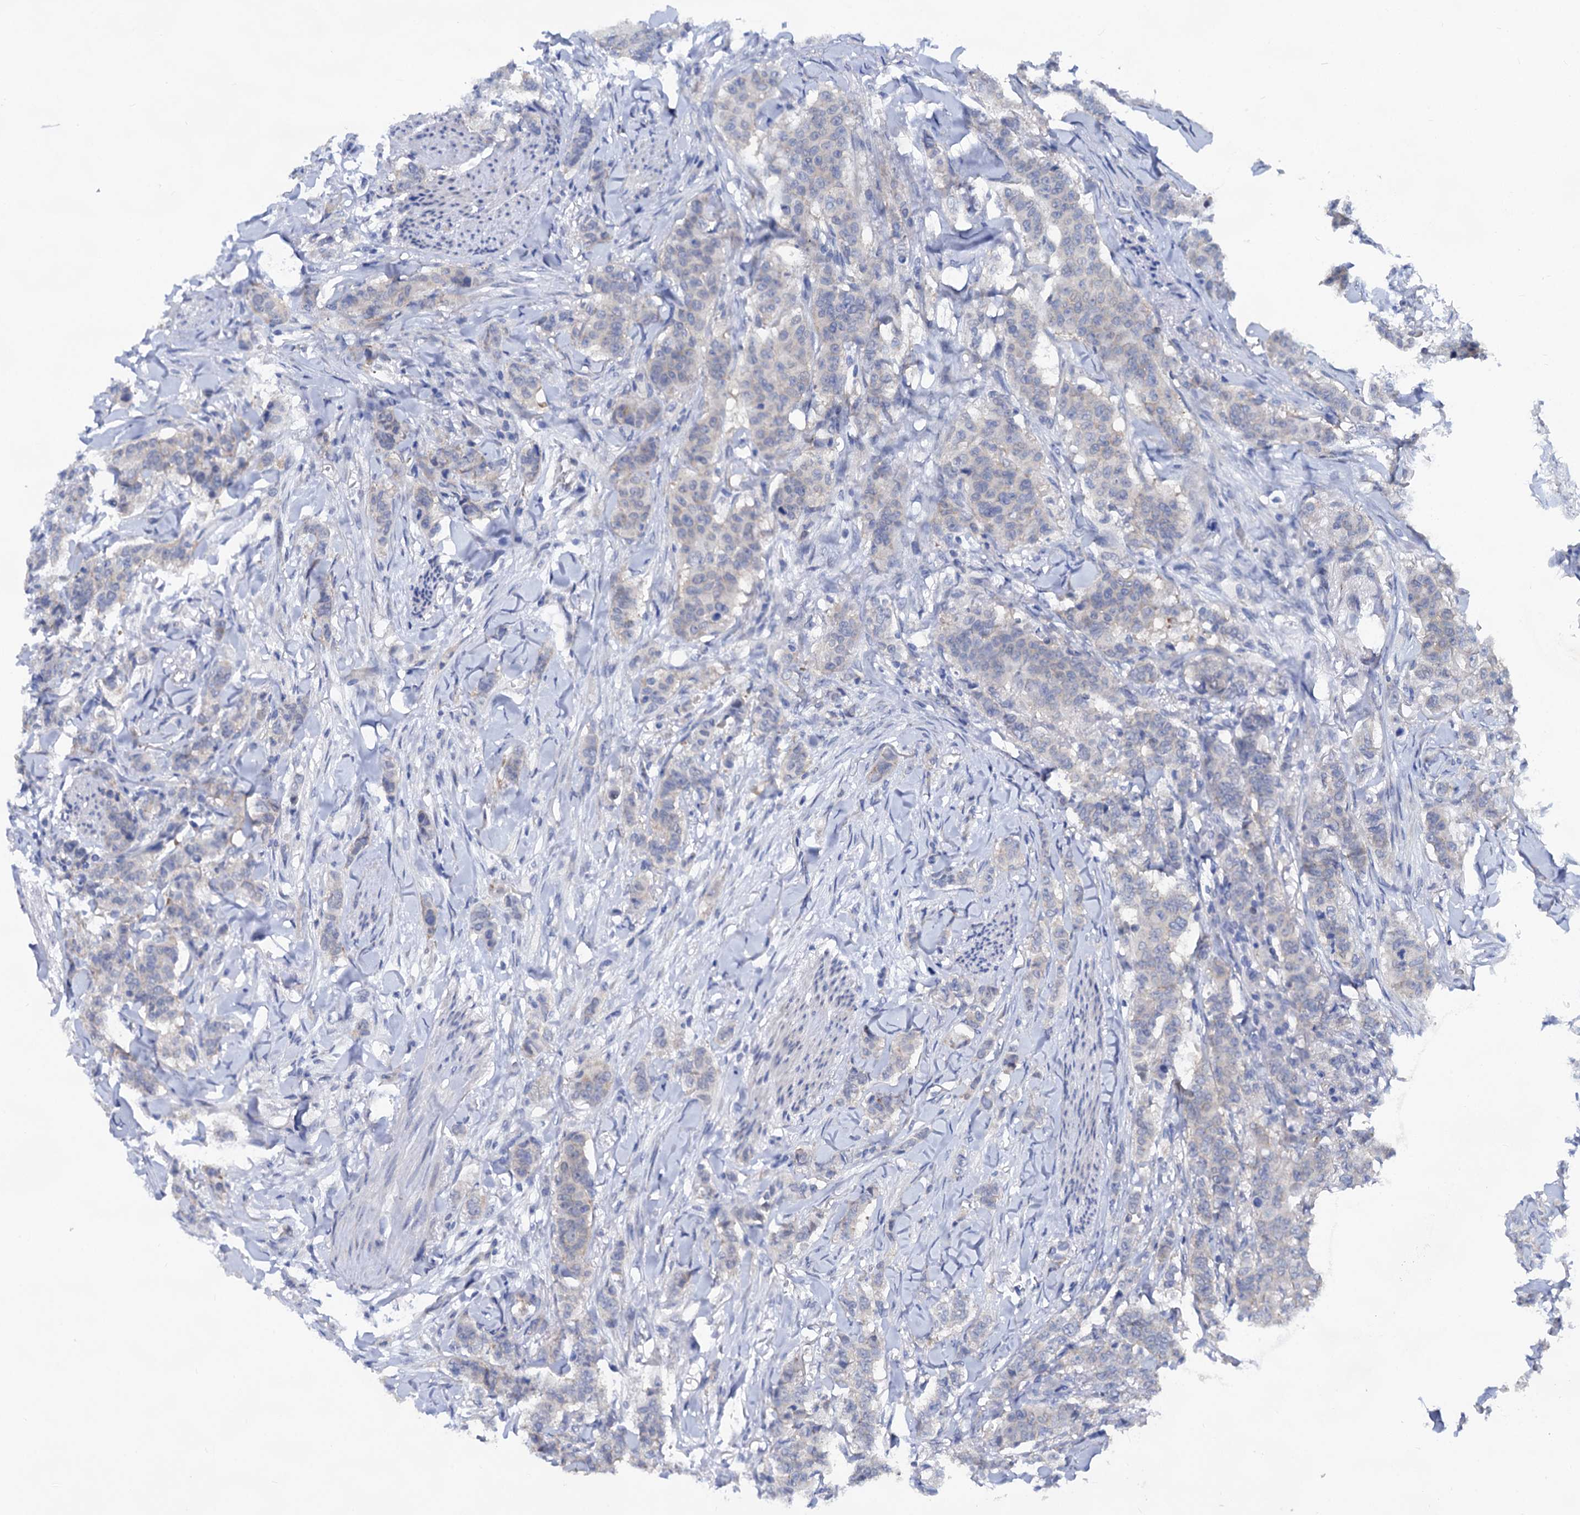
{"staining": {"intensity": "negative", "quantity": "none", "location": "none"}, "tissue": "breast cancer", "cell_type": "Tumor cells", "image_type": "cancer", "snomed": [{"axis": "morphology", "description": "Duct carcinoma"}, {"axis": "topography", "description": "Breast"}], "caption": "Human breast infiltrating ductal carcinoma stained for a protein using immunohistochemistry (IHC) reveals no staining in tumor cells.", "gene": "CAPRIN2", "patient": {"sex": "female", "age": 40}}